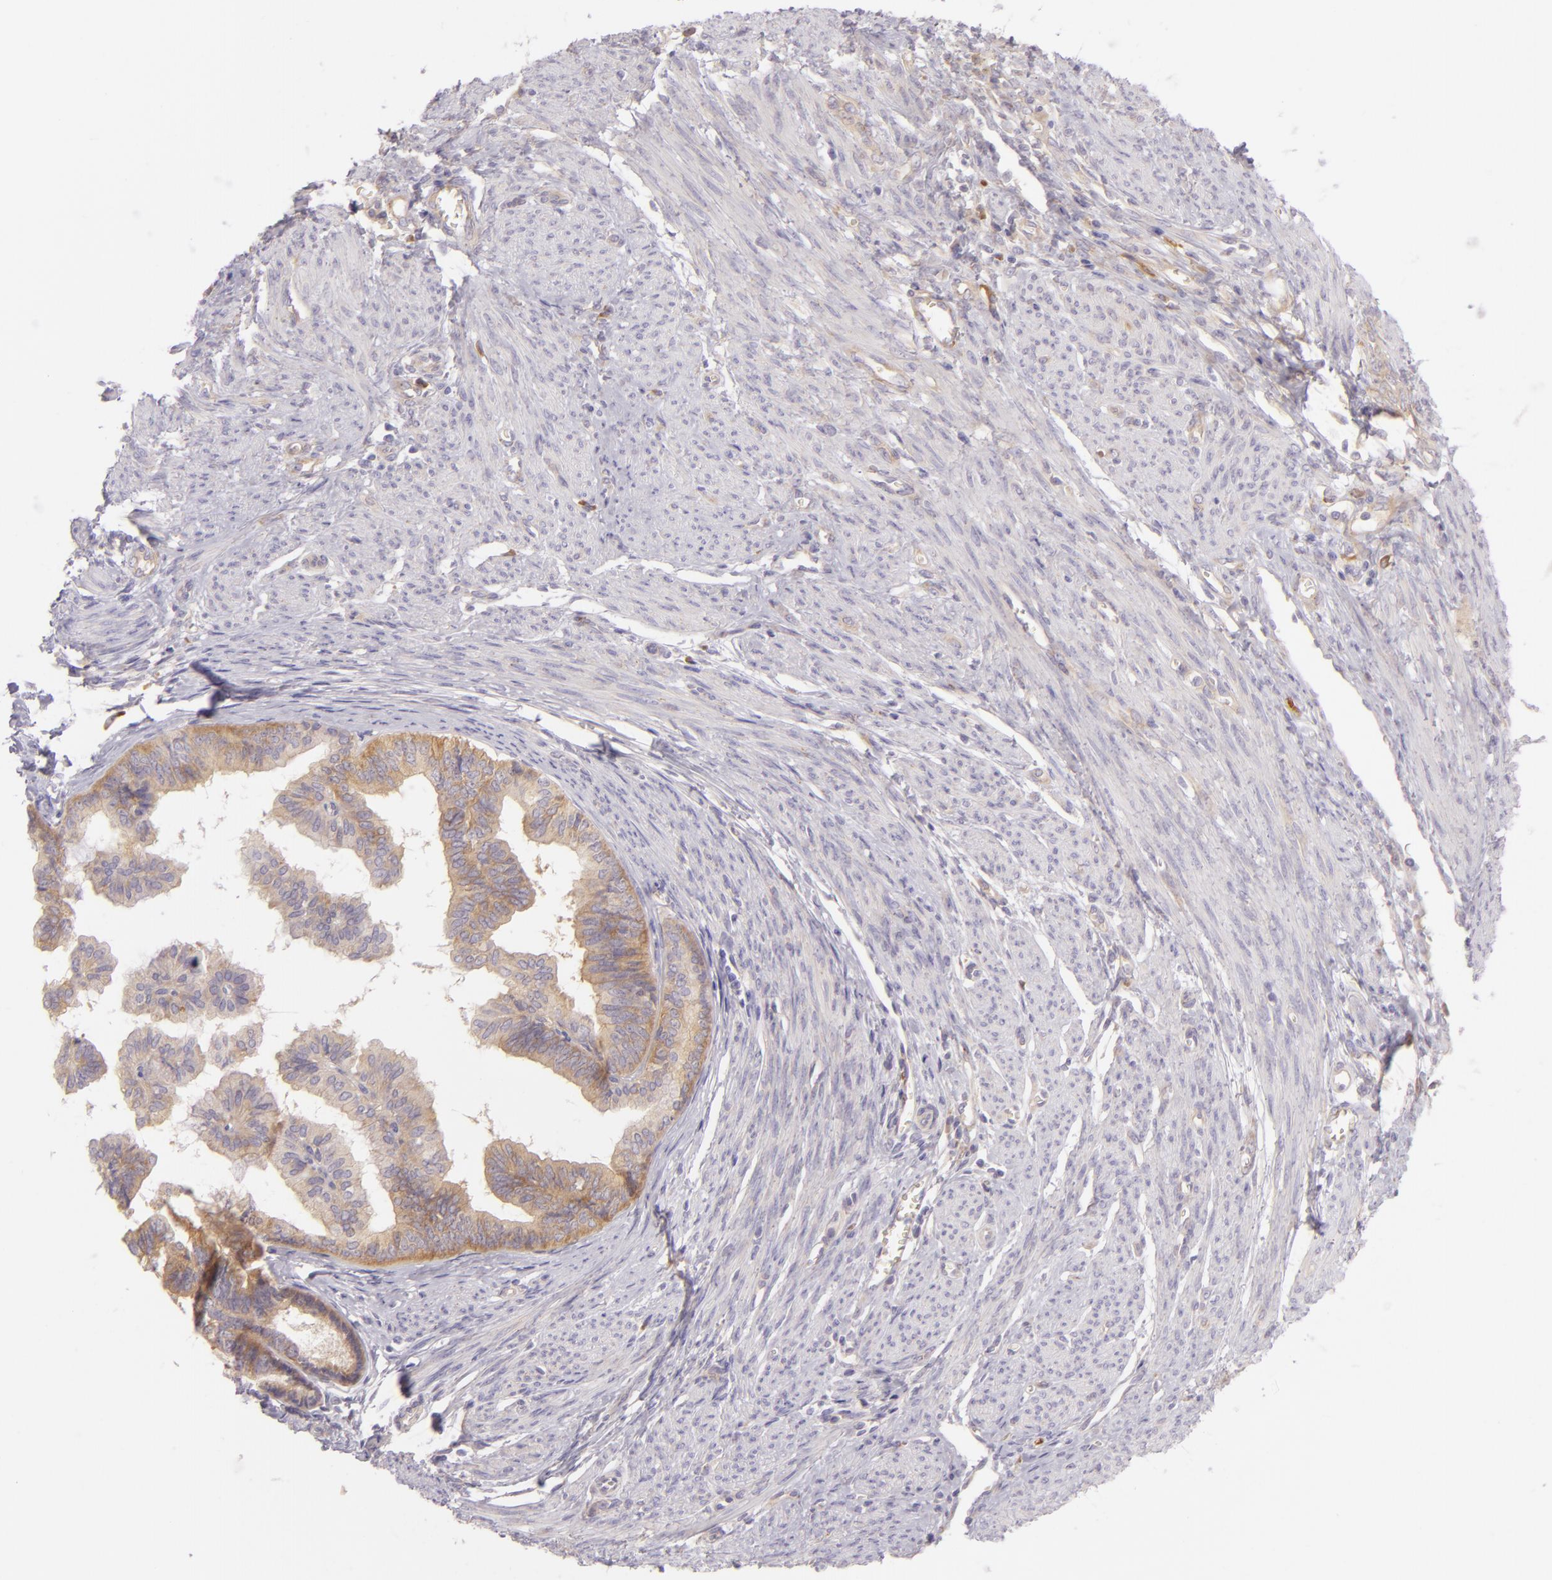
{"staining": {"intensity": "weak", "quantity": ">75%", "location": "cytoplasmic/membranous"}, "tissue": "endometrial cancer", "cell_type": "Tumor cells", "image_type": "cancer", "snomed": [{"axis": "morphology", "description": "Adenocarcinoma, NOS"}, {"axis": "topography", "description": "Endometrium"}], "caption": "This photomicrograph reveals immunohistochemistry staining of human endometrial cancer, with low weak cytoplasmic/membranous expression in approximately >75% of tumor cells.", "gene": "ZC3H7B", "patient": {"sex": "female", "age": 75}}